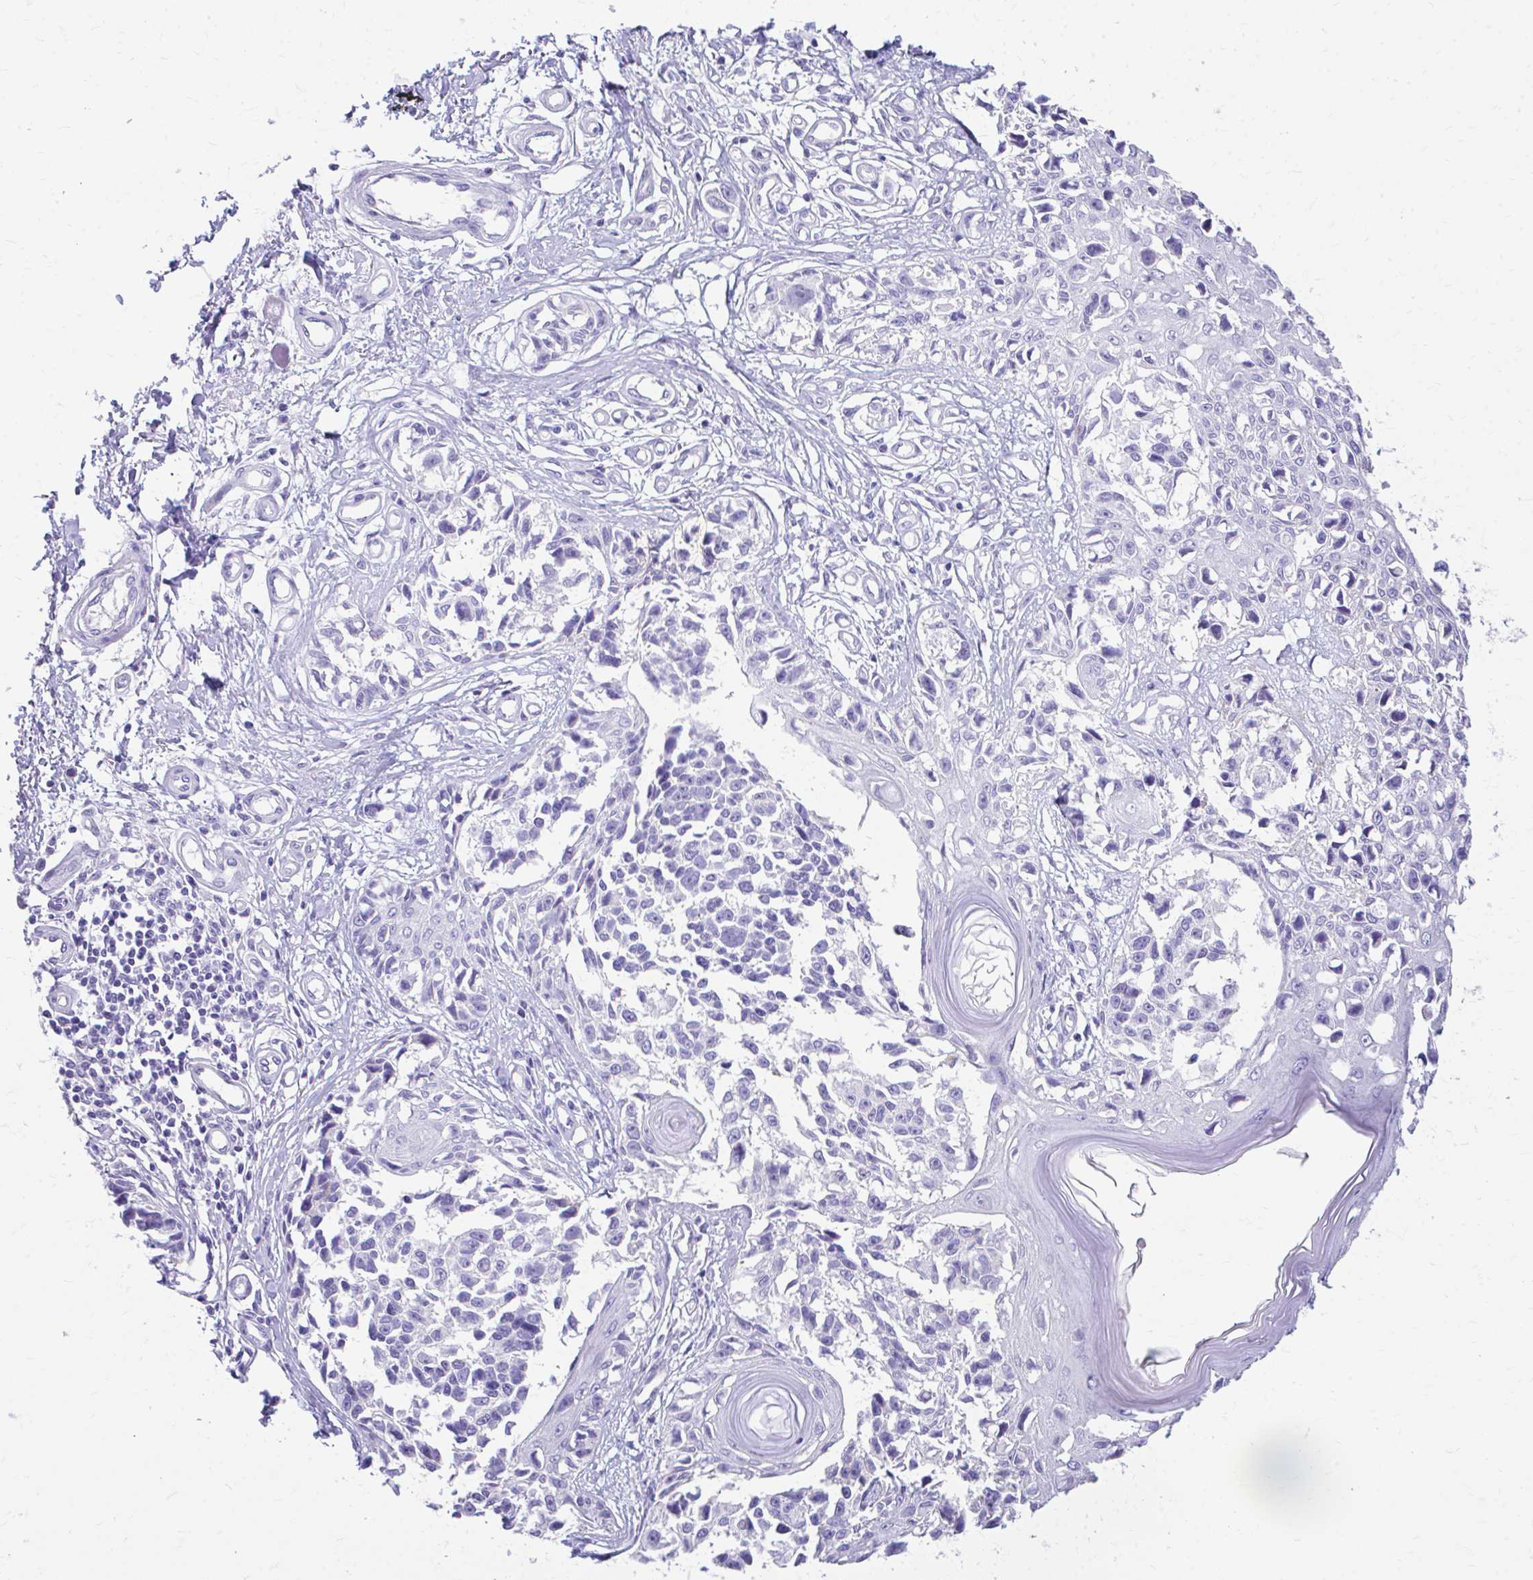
{"staining": {"intensity": "negative", "quantity": "none", "location": "none"}, "tissue": "melanoma", "cell_type": "Tumor cells", "image_type": "cancer", "snomed": [{"axis": "morphology", "description": "Malignant melanoma, NOS"}, {"axis": "topography", "description": "Skin"}], "caption": "Human malignant melanoma stained for a protein using immunohistochemistry reveals no expression in tumor cells.", "gene": "KRIT1", "patient": {"sex": "male", "age": 73}}